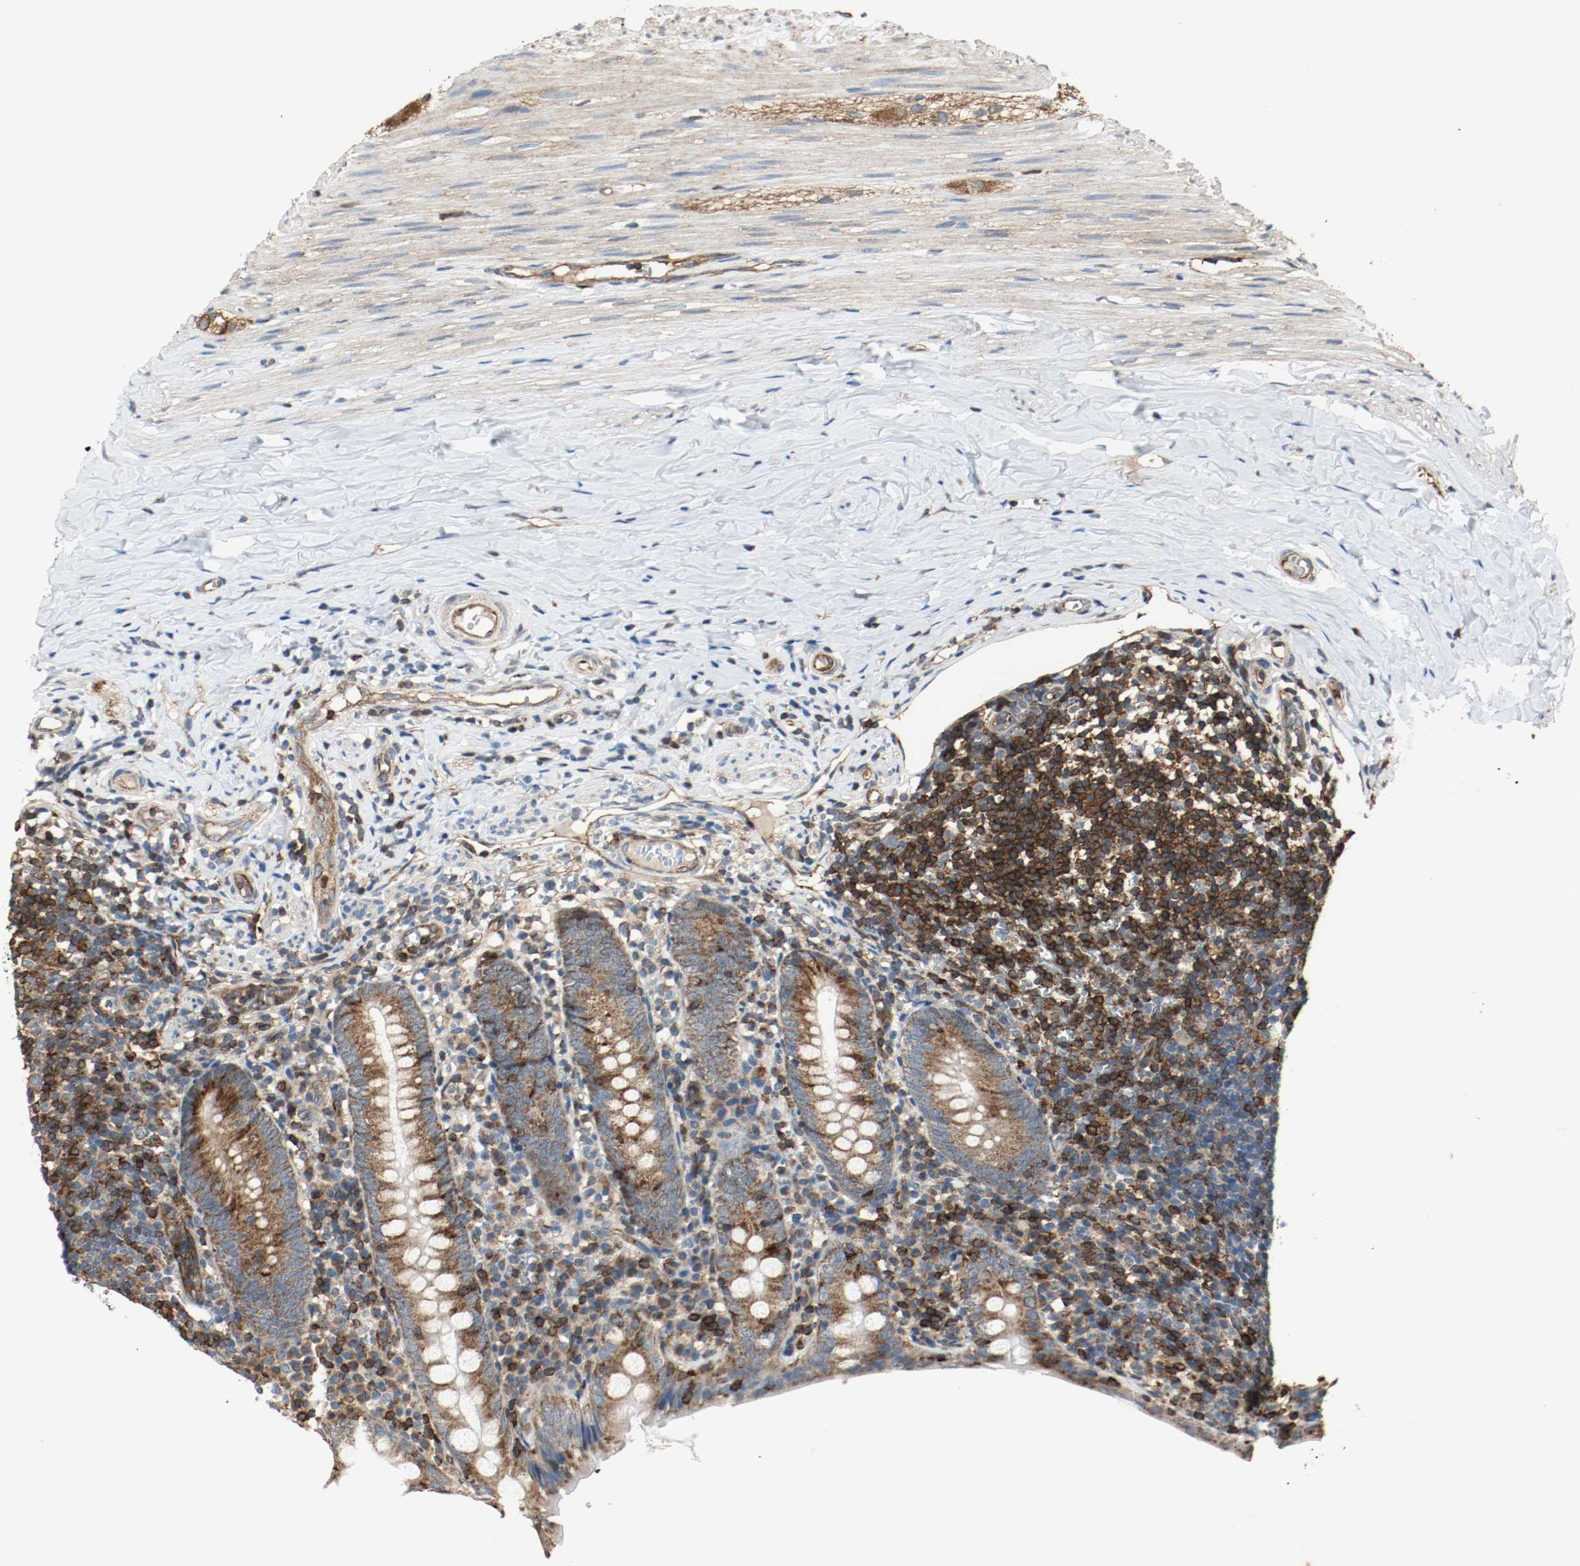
{"staining": {"intensity": "strong", "quantity": ">75%", "location": "cytoplasmic/membranous"}, "tissue": "appendix", "cell_type": "Glandular cells", "image_type": "normal", "snomed": [{"axis": "morphology", "description": "Normal tissue, NOS"}, {"axis": "topography", "description": "Appendix"}], "caption": "This is an image of immunohistochemistry (IHC) staining of benign appendix, which shows strong positivity in the cytoplasmic/membranous of glandular cells.", "gene": "PLCG1", "patient": {"sex": "female", "age": 10}}